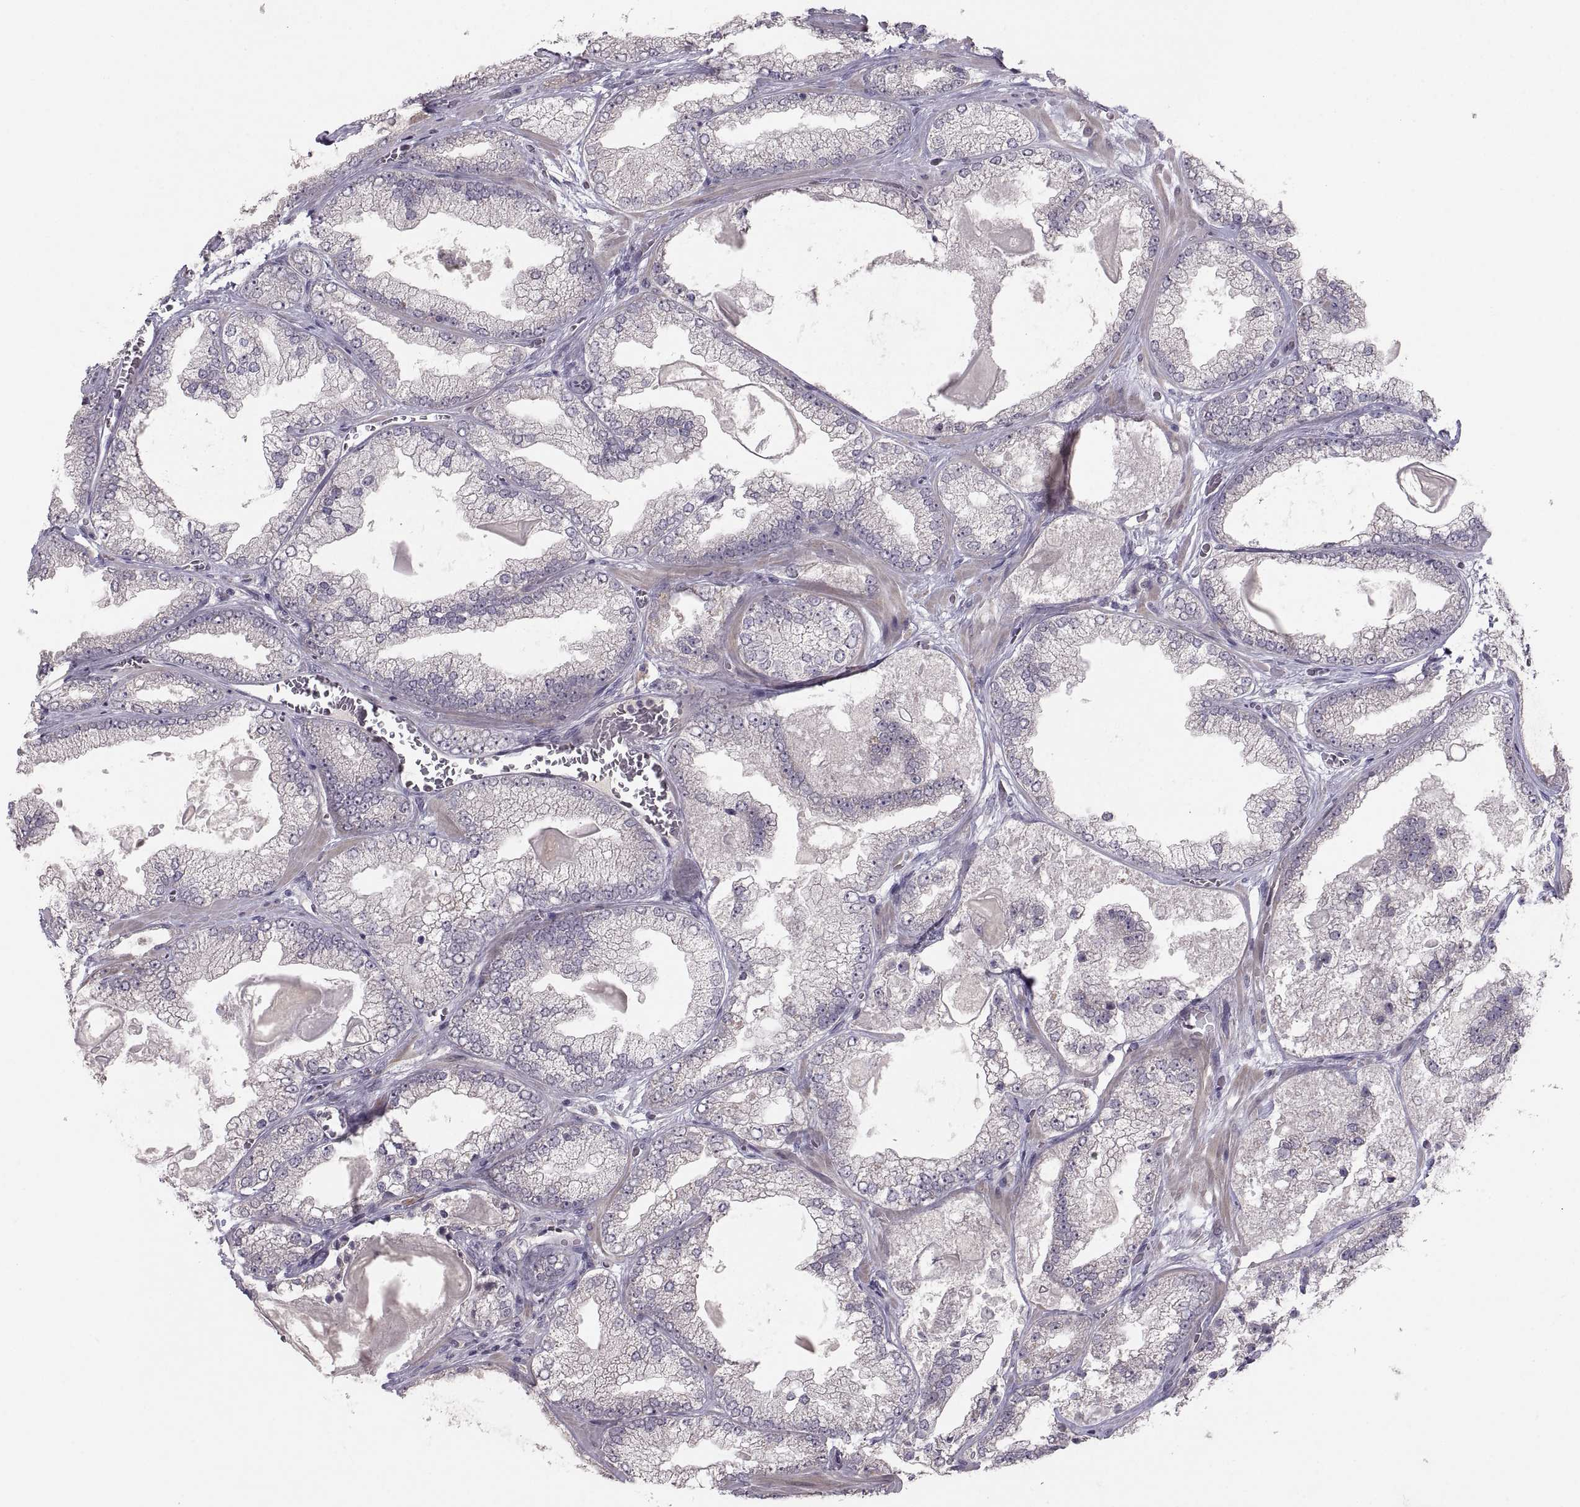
{"staining": {"intensity": "negative", "quantity": "none", "location": "none"}, "tissue": "prostate cancer", "cell_type": "Tumor cells", "image_type": "cancer", "snomed": [{"axis": "morphology", "description": "Adenocarcinoma, Low grade"}, {"axis": "topography", "description": "Prostate"}], "caption": "This is a micrograph of immunohistochemistry (IHC) staining of prostate low-grade adenocarcinoma, which shows no staining in tumor cells. (Brightfield microscopy of DAB IHC at high magnification).", "gene": "PAX2", "patient": {"sex": "male", "age": 57}}